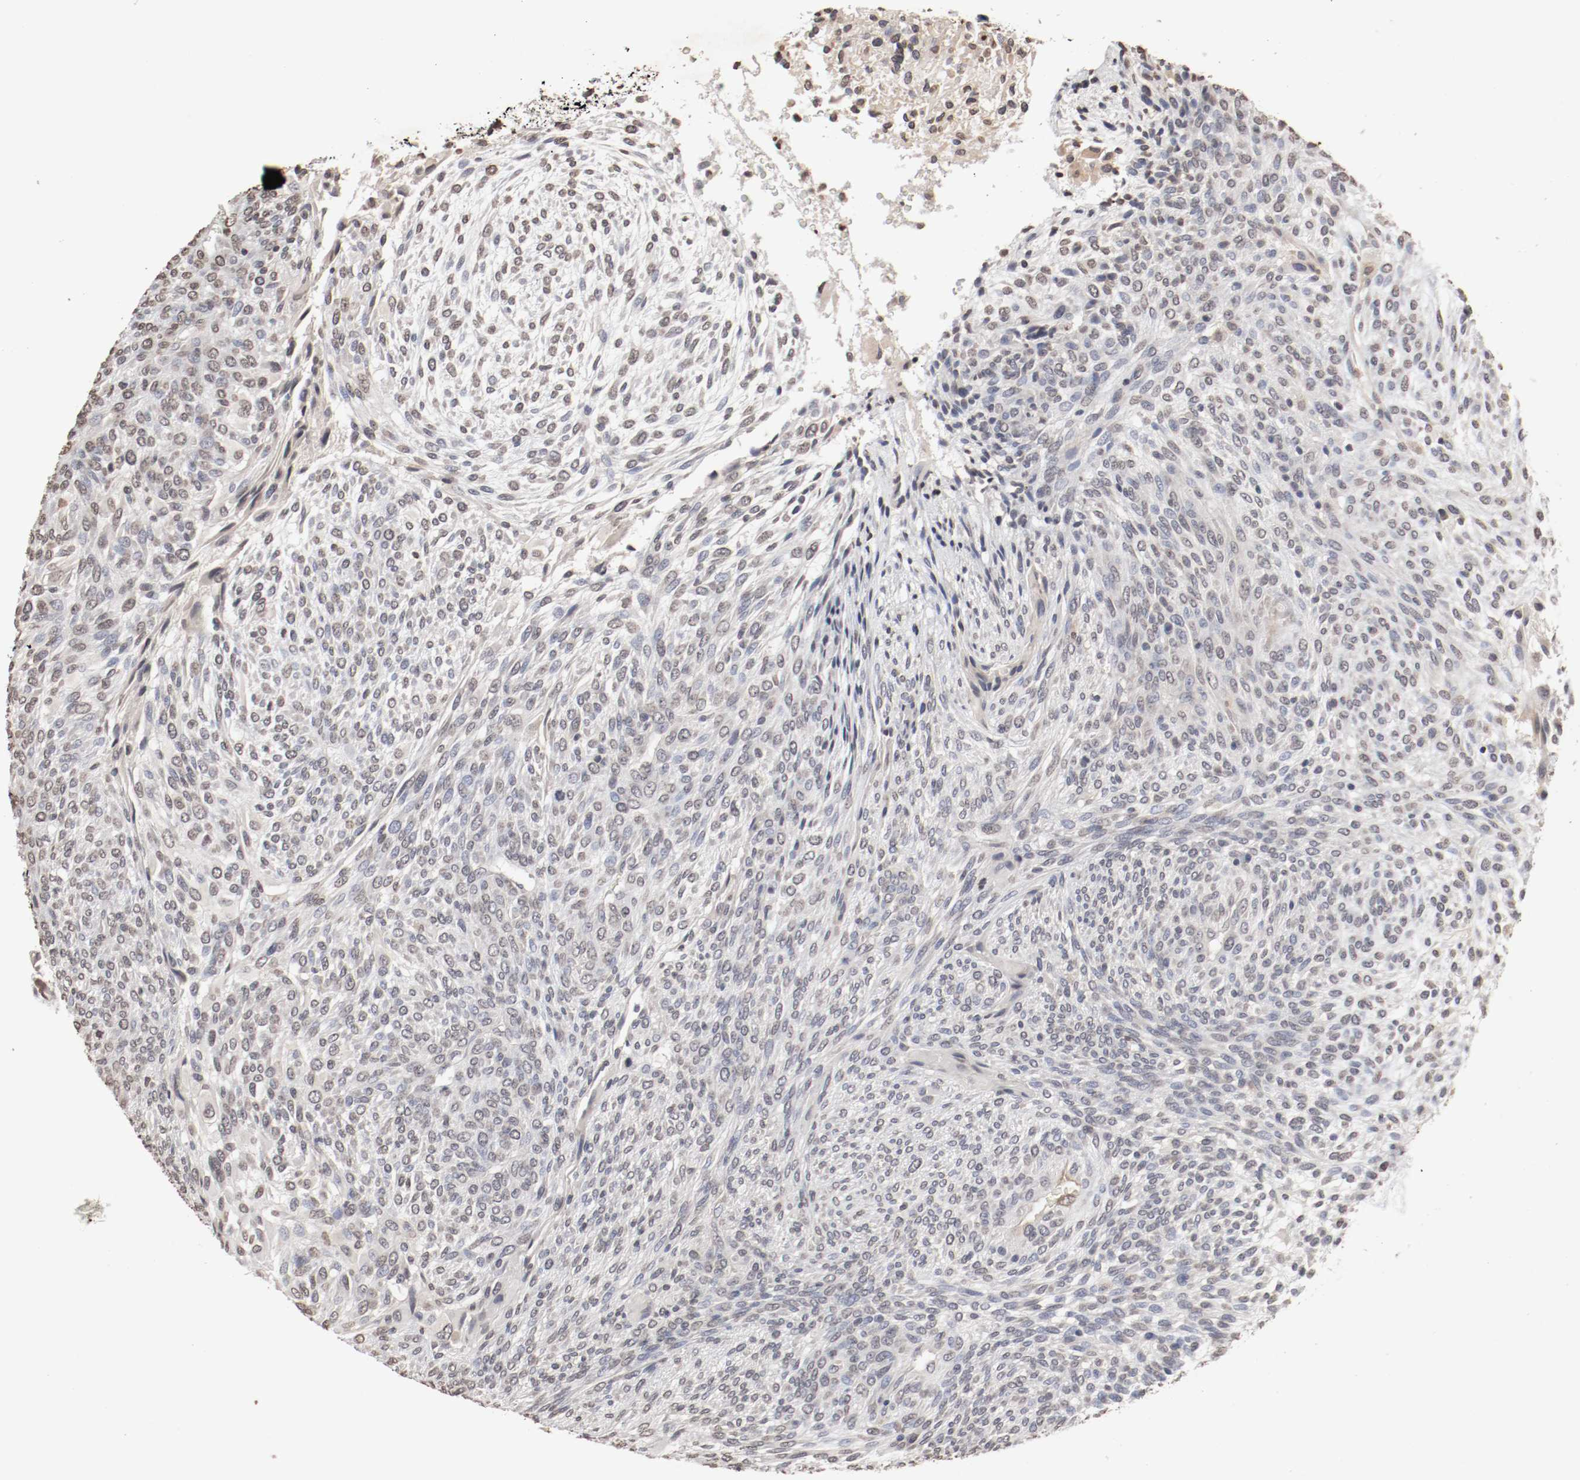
{"staining": {"intensity": "weak", "quantity": "25%-75%", "location": "nuclear"}, "tissue": "glioma", "cell_type": "Tumor cells", "image_type": "cancer", "snomed": [{"axis": "morphology", "description": "Glioma, malignant, High grade"}, {"axis": "topography", "description": "Cerebral cortex"}], "caption": "A brown stain highlights weak nuclear expression of a protein in glioma tumor cells. The protein is stained brown, and the nuclei are stained in blue (DAB IHC with brightfield microscopy, high magnification).", "gene": "WASL", "patient": {"sex": "female", "age": 55}}